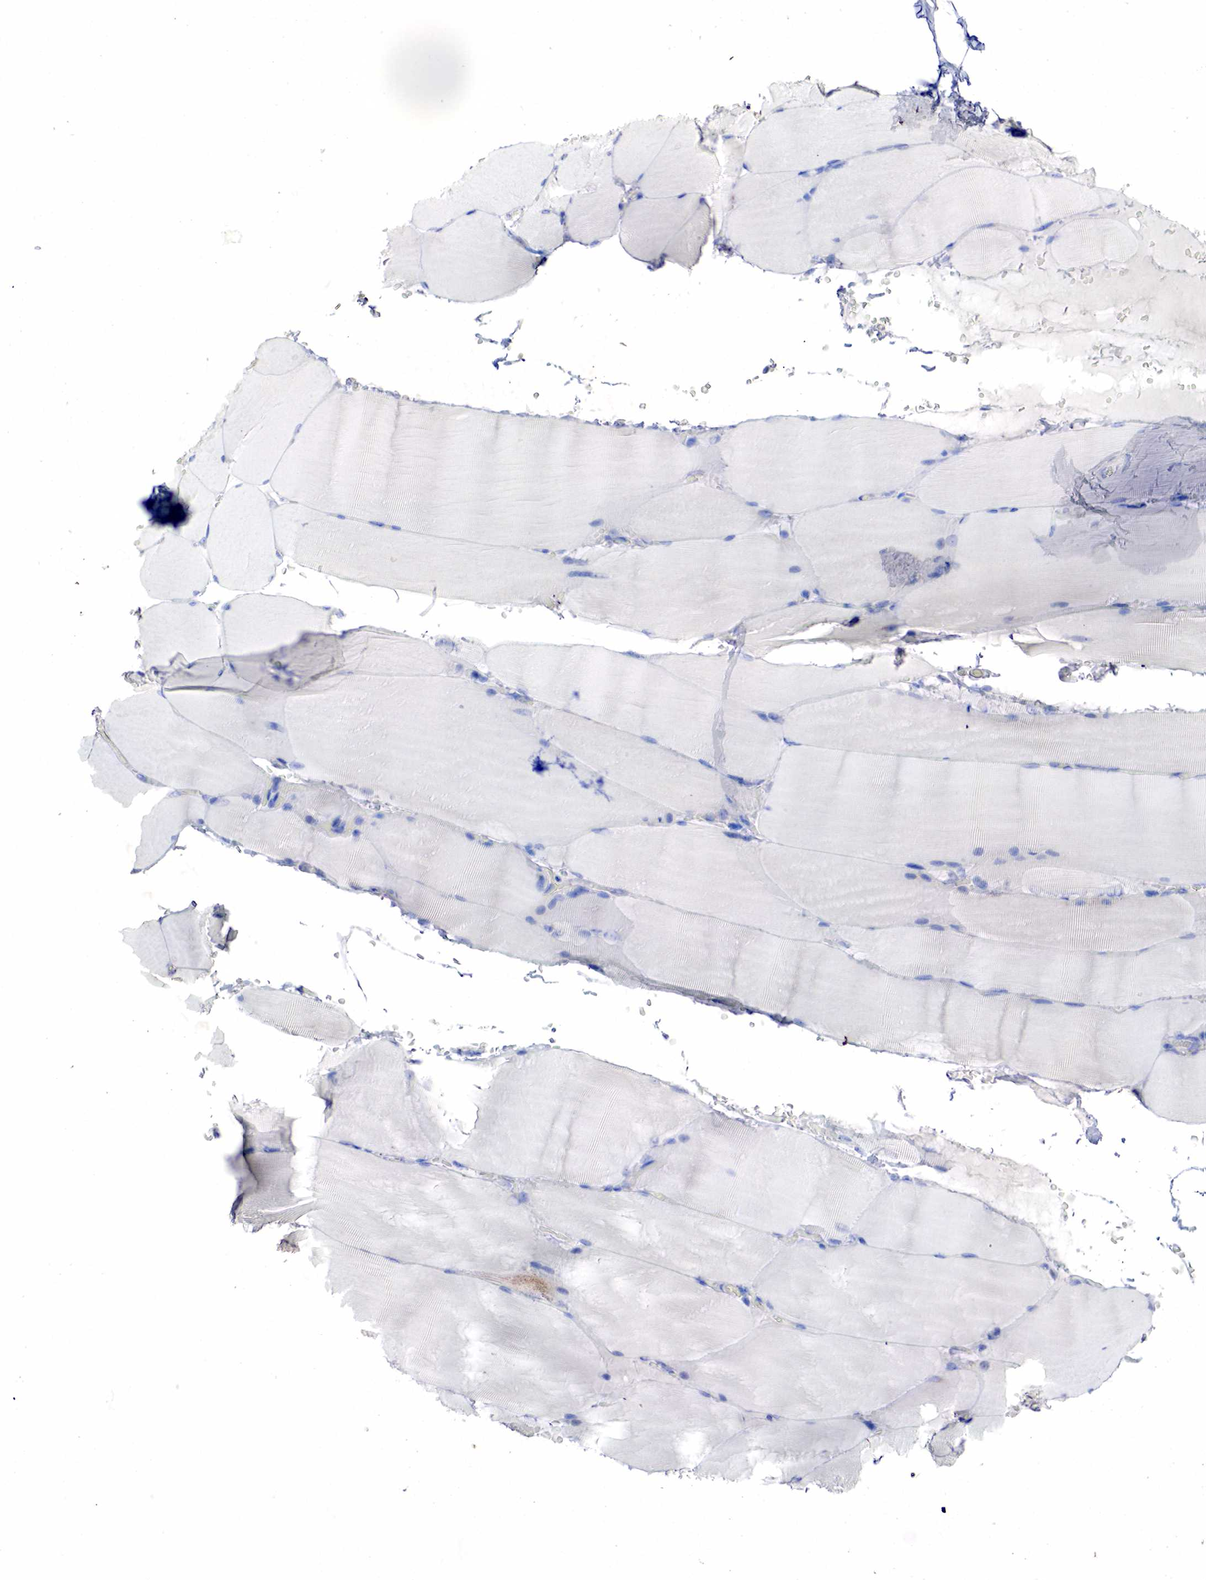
{"staining": {"intensity": "negative", "quantity": "none", "location": "none"}, "tissue": "skeletal muscle", "cell_type": "Myocytes", "image_type": "normal", "snomed": [{"axis": "morphology", "description": "Normal tissue, NOS"}, {"axis": "topography", "description": "Skeletal muscle"}], "caption": "DAB immunohistochemical staining of benign human skeletal muscle reveals no significant staining in myocytes. (Stains: DAB immunohistochemistry (IHC) with hematoxylin counter stain, Microscopy: brightfield microscopy at high magnification).", "gene": "SYP", "patient": {"sex": "male", "age": 71}}